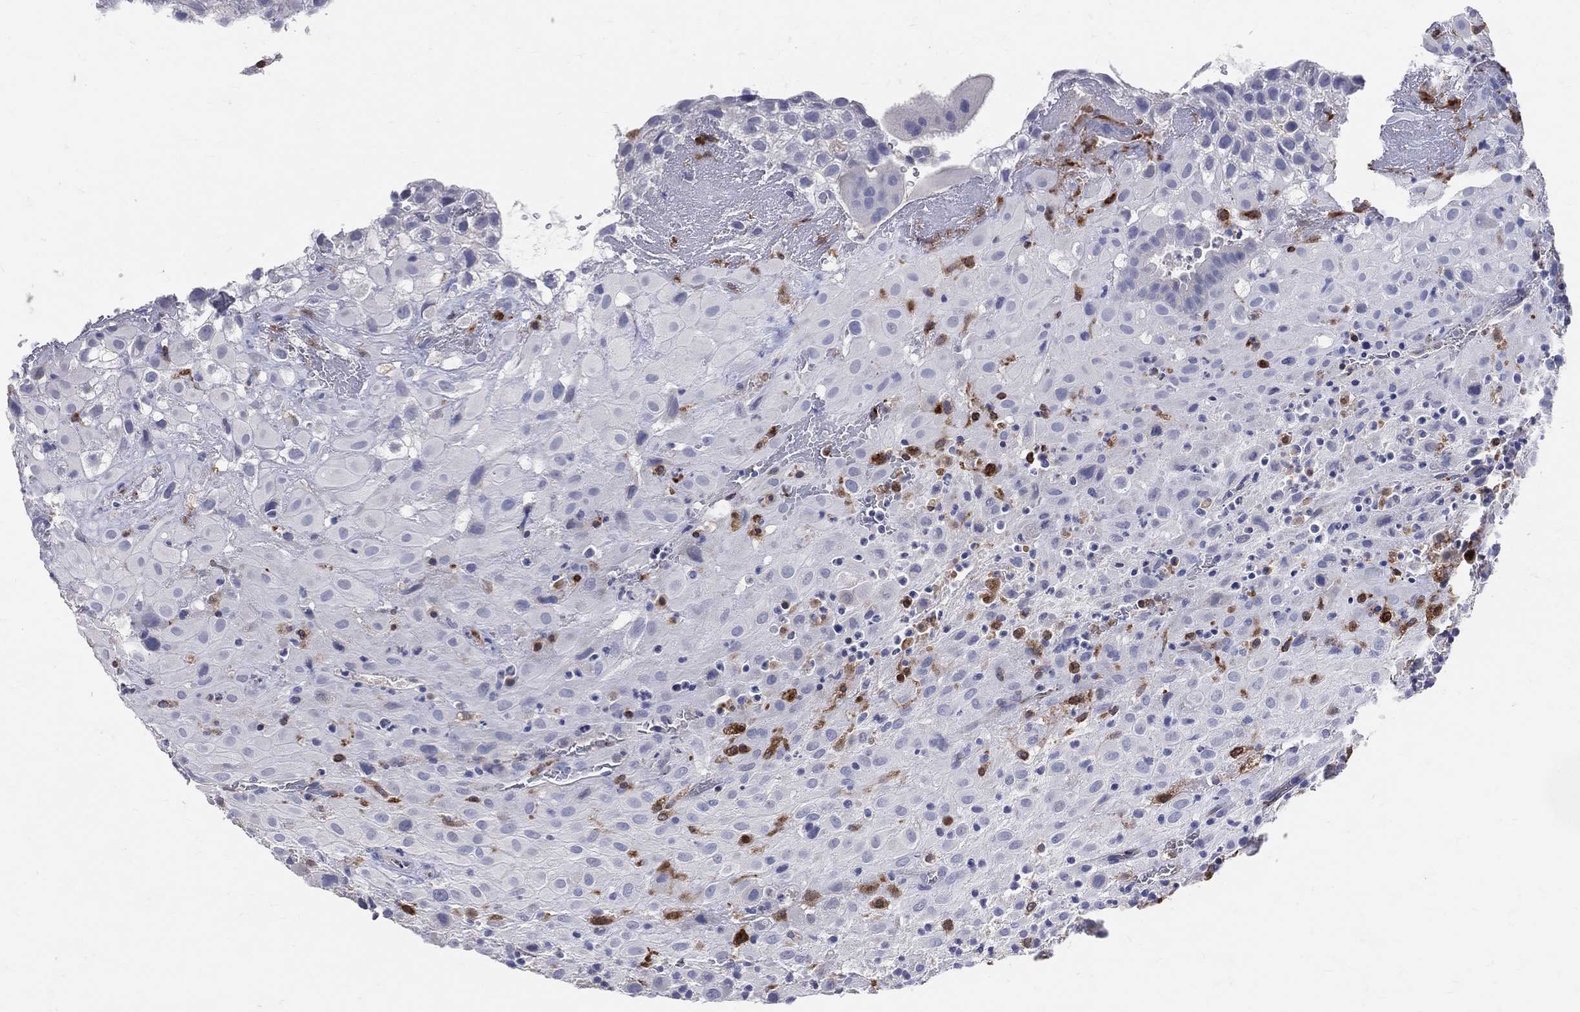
{"staining": {"intensity": "negative", "quantity": "none", "location": "none"}, "tissue": "placenta", "cell_type": "Decidual cells", "image_type": "normal", "snomed": [{"axis": "morphology", "description": "Normal tissue, NOS"}, {"axis": "topography", "description": "Placenta"}], "caption": "A histopathology image of placenta stained for a protein demonstrates no brown staining in decidual cells. Nuclei are stained in blue.", "gene": "CD74", "patient": {"sex": "female", "age": 19}}